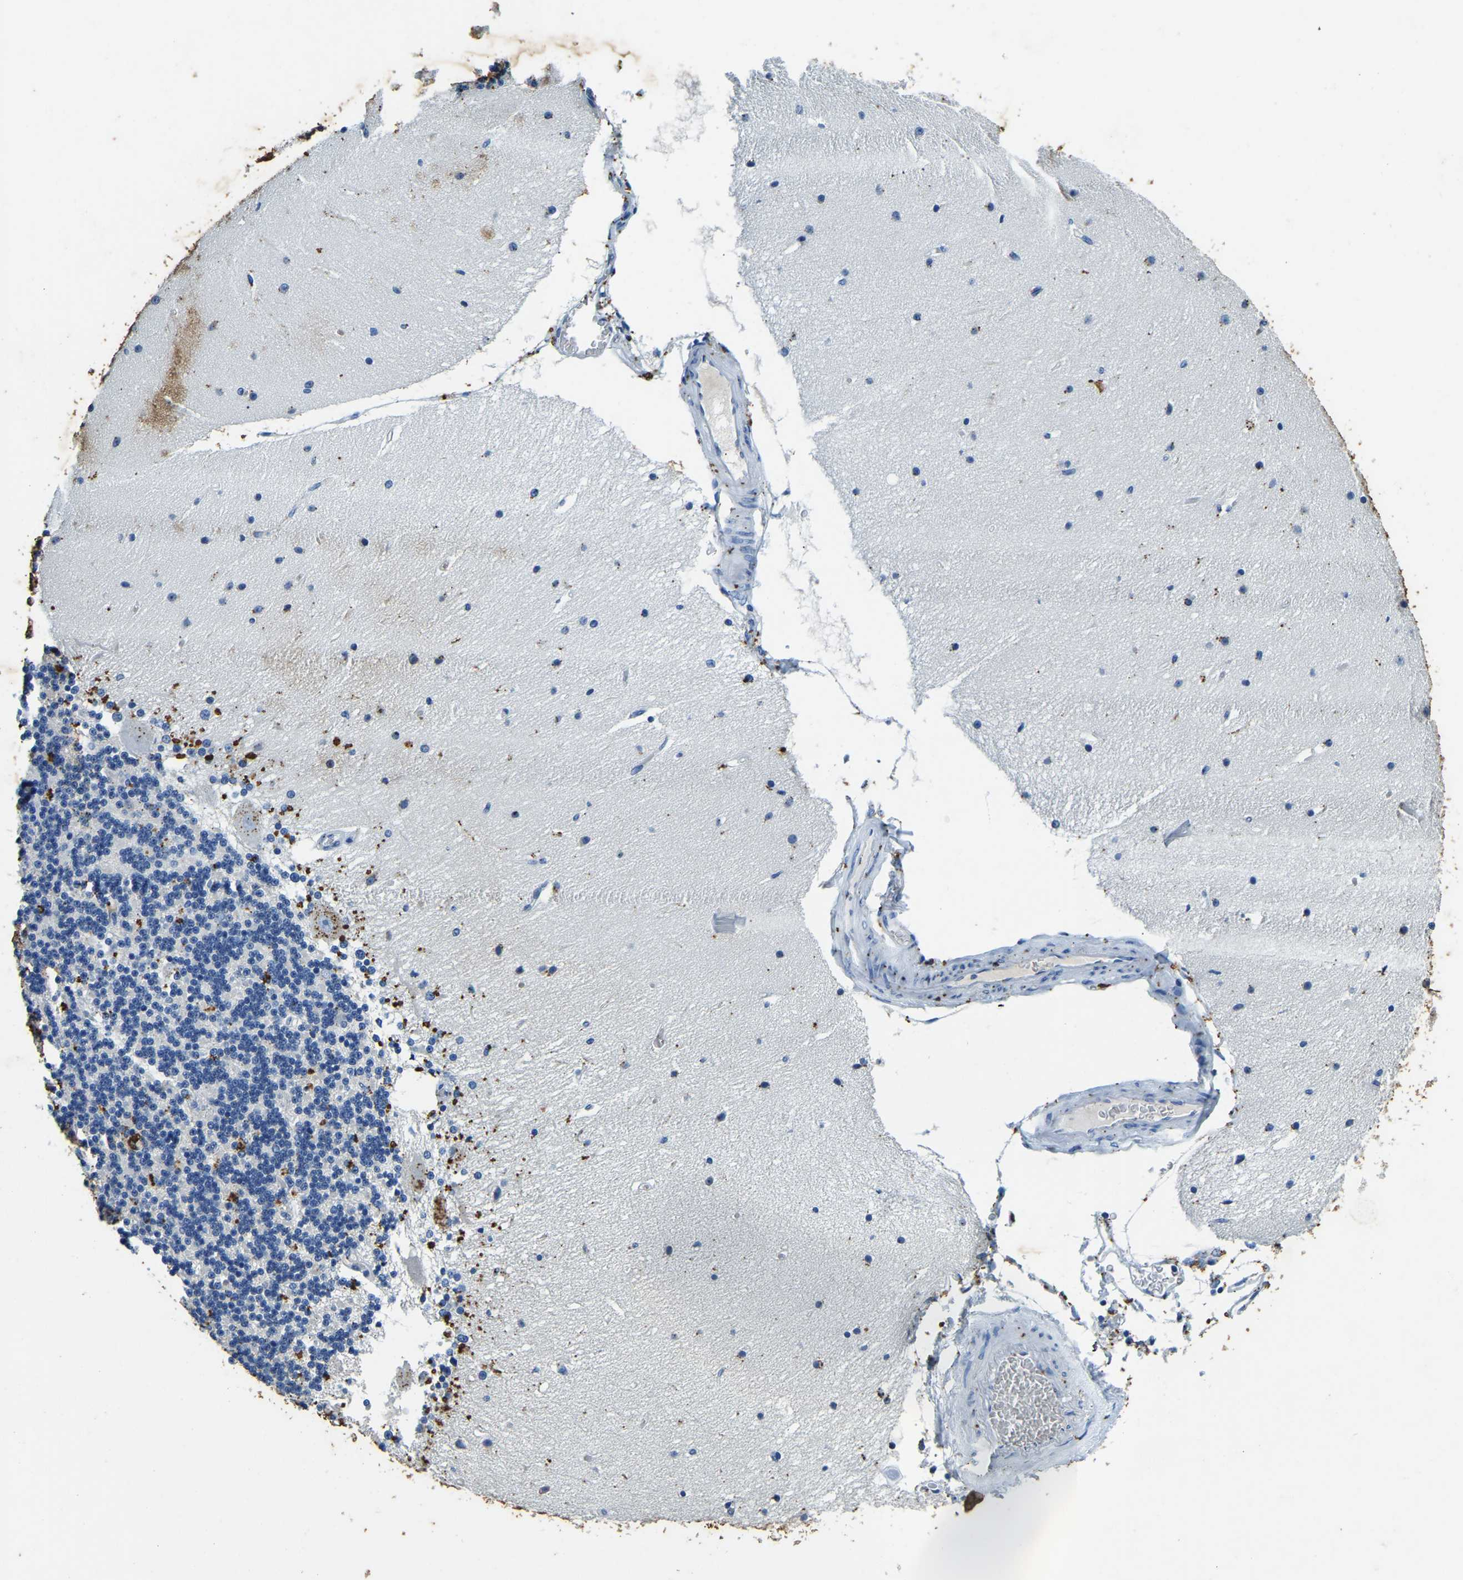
{"staining": {"intensity": "moderate", "quantity": "<25%", "location": "cytoplasmic/membranous"}, "tissue": "cerebellum", "cell_type": "Cells in granular layer", "image_type": "normal", "snomed": [{"axis": "morphology", "description": "Normal tissue, NOS"}, {"axis": "topography", "description": "Cerebellum"}], "caption": "This is a micrograph of IHC staining of unremarkable cerebellum, which shows moderate staining in the cytoplasmic/membranous of cells in granular layer.", "gene": "UBN2", "patient": {"sex": "female", "age": 54}}